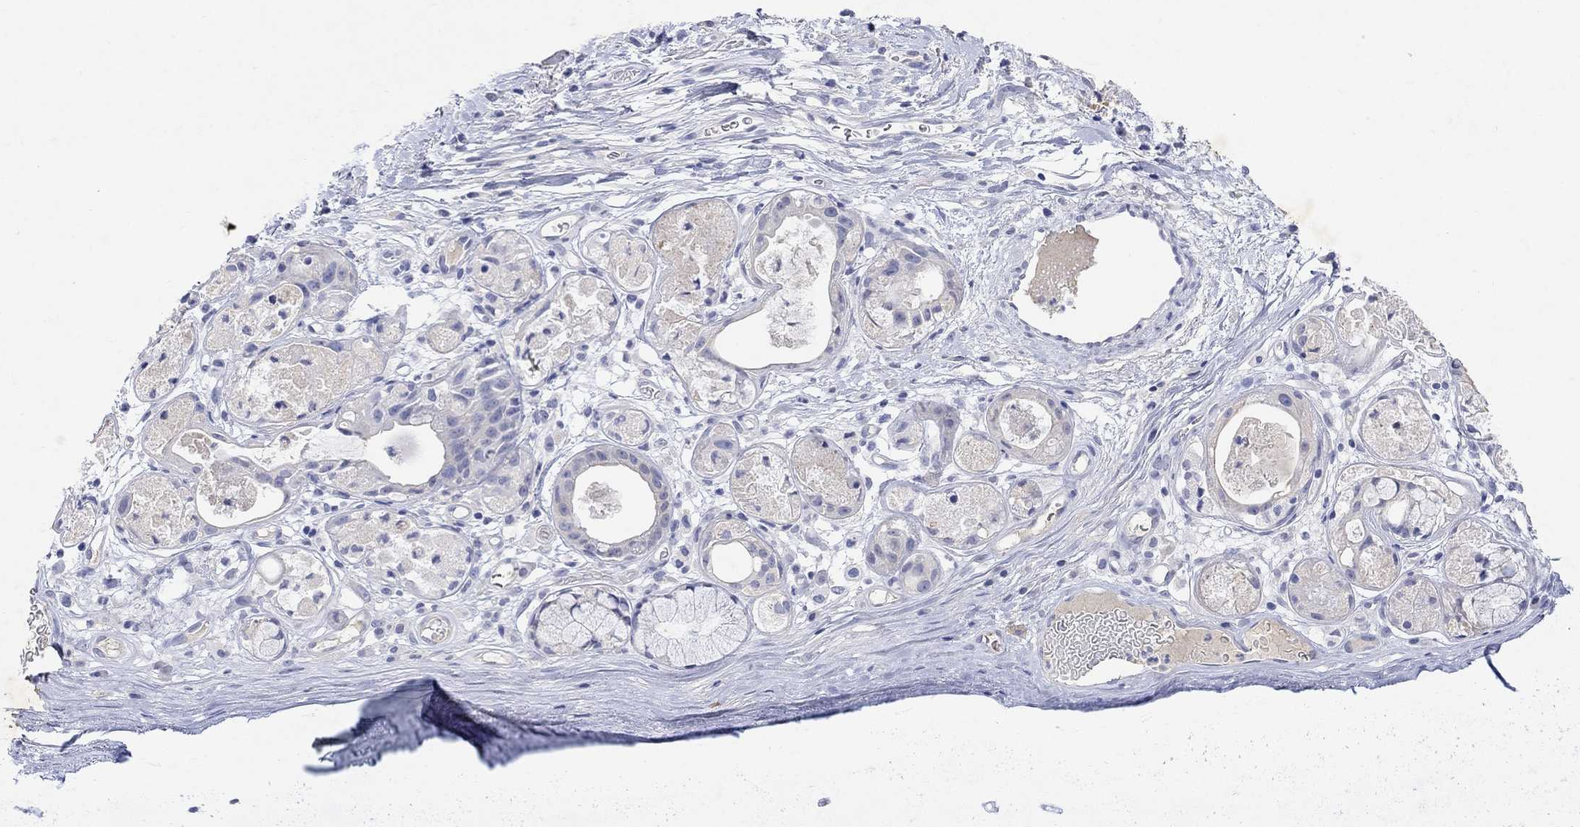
{"staining": {"intensity": "negative", "quantity": "none", "location": "none"}, "tissue": "soft tissue", "cell_type": "Fibroblasts", "image_type": "normal", "snomed": [{"axis": "morphology", "description": "Normal tissue, NOS"}, {"axis": "topography", "description": "Cartilage tissue"}], "caption": "IHC histopathology image of normal soft tissue: soft tissue stained with DAB (3,3'-diaminobenzidine) demonstrates no significant protein positivity in fibroblasts.", "gene": "TYR", "patient": {"sex": "male", "age": 81}}